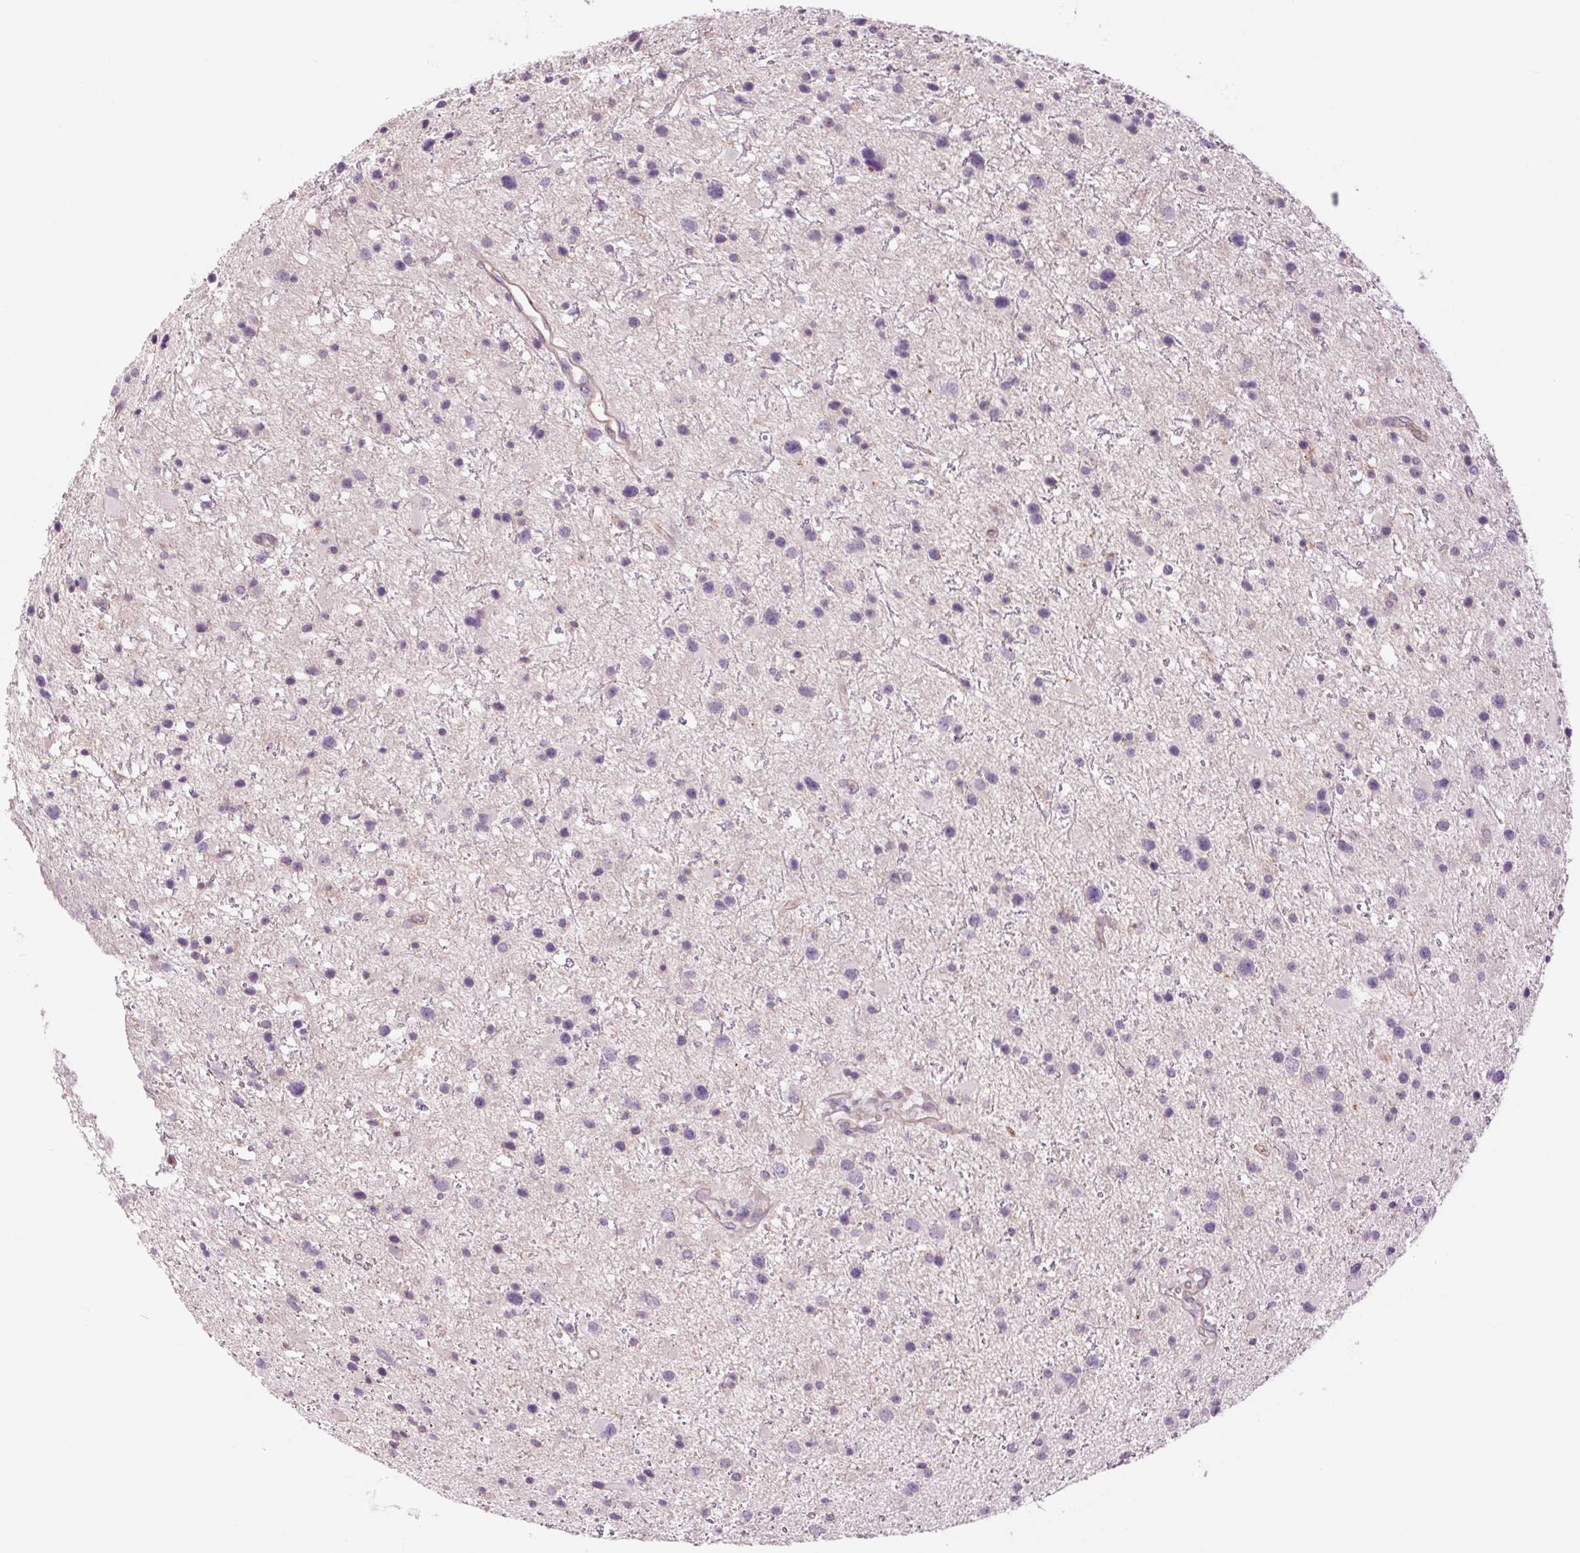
{"staining": {"intensity": "negative", "quantity": "none", "location": "none"}, "tissue": "glioma", "cell_type": "Tumor cells", "image_type": "cancer", "snomed": [{"axis": "morphology", "description": "Glioma, malignant, Low grade"}, {"axis": "topography", "description": "Brain"}], "caption": "High power microscopy histopathology image of an immunohistochemistry (IHC) histopathology image of malignant glioma (low-grade), revealing no significant expression in tumor cells.", "gene": "CTNNA3", "patient": {"sex": "female", "age": 32}}